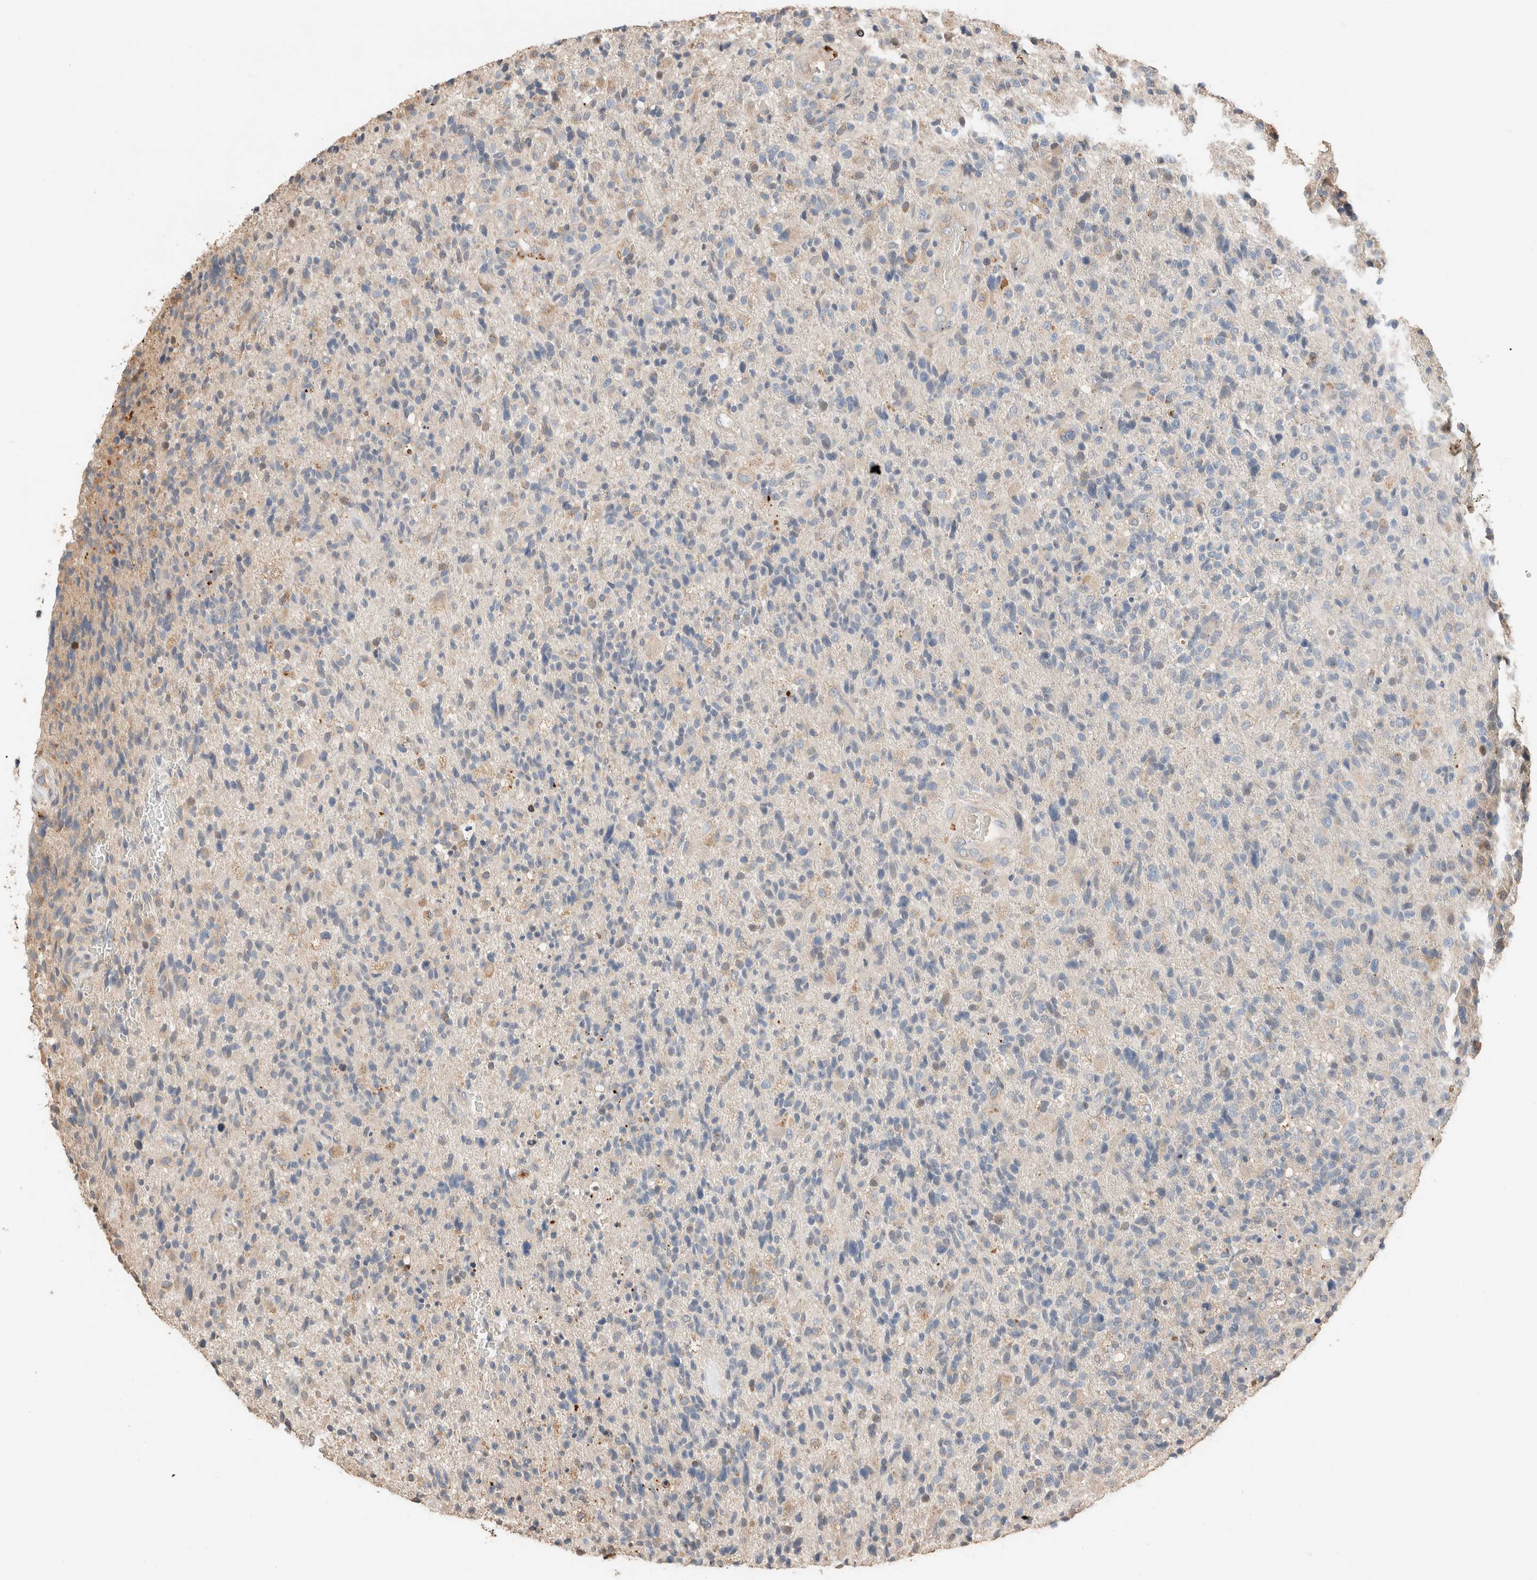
{"staining": {"intensity": "negative", "quantity": "none", "location": "none"}, "tissue": "glioma", "cell_type": "Tumor cells", "image_type": "cancer", "snomed": [{"axis": "morphology", "description": "Glioma, malignant, High grade"}, {"axis": "topography", "description": "Brain"}], "caption": "DAB (3,3'-diaminobenzidine) immunohistochemical staining of human high-grade glioma (malignant) reveals no significant positivity in tumor cells. Nuclei are stained in blue.", "gene": "TUBD1", "patient": {"sex": "male", "age": 72}}